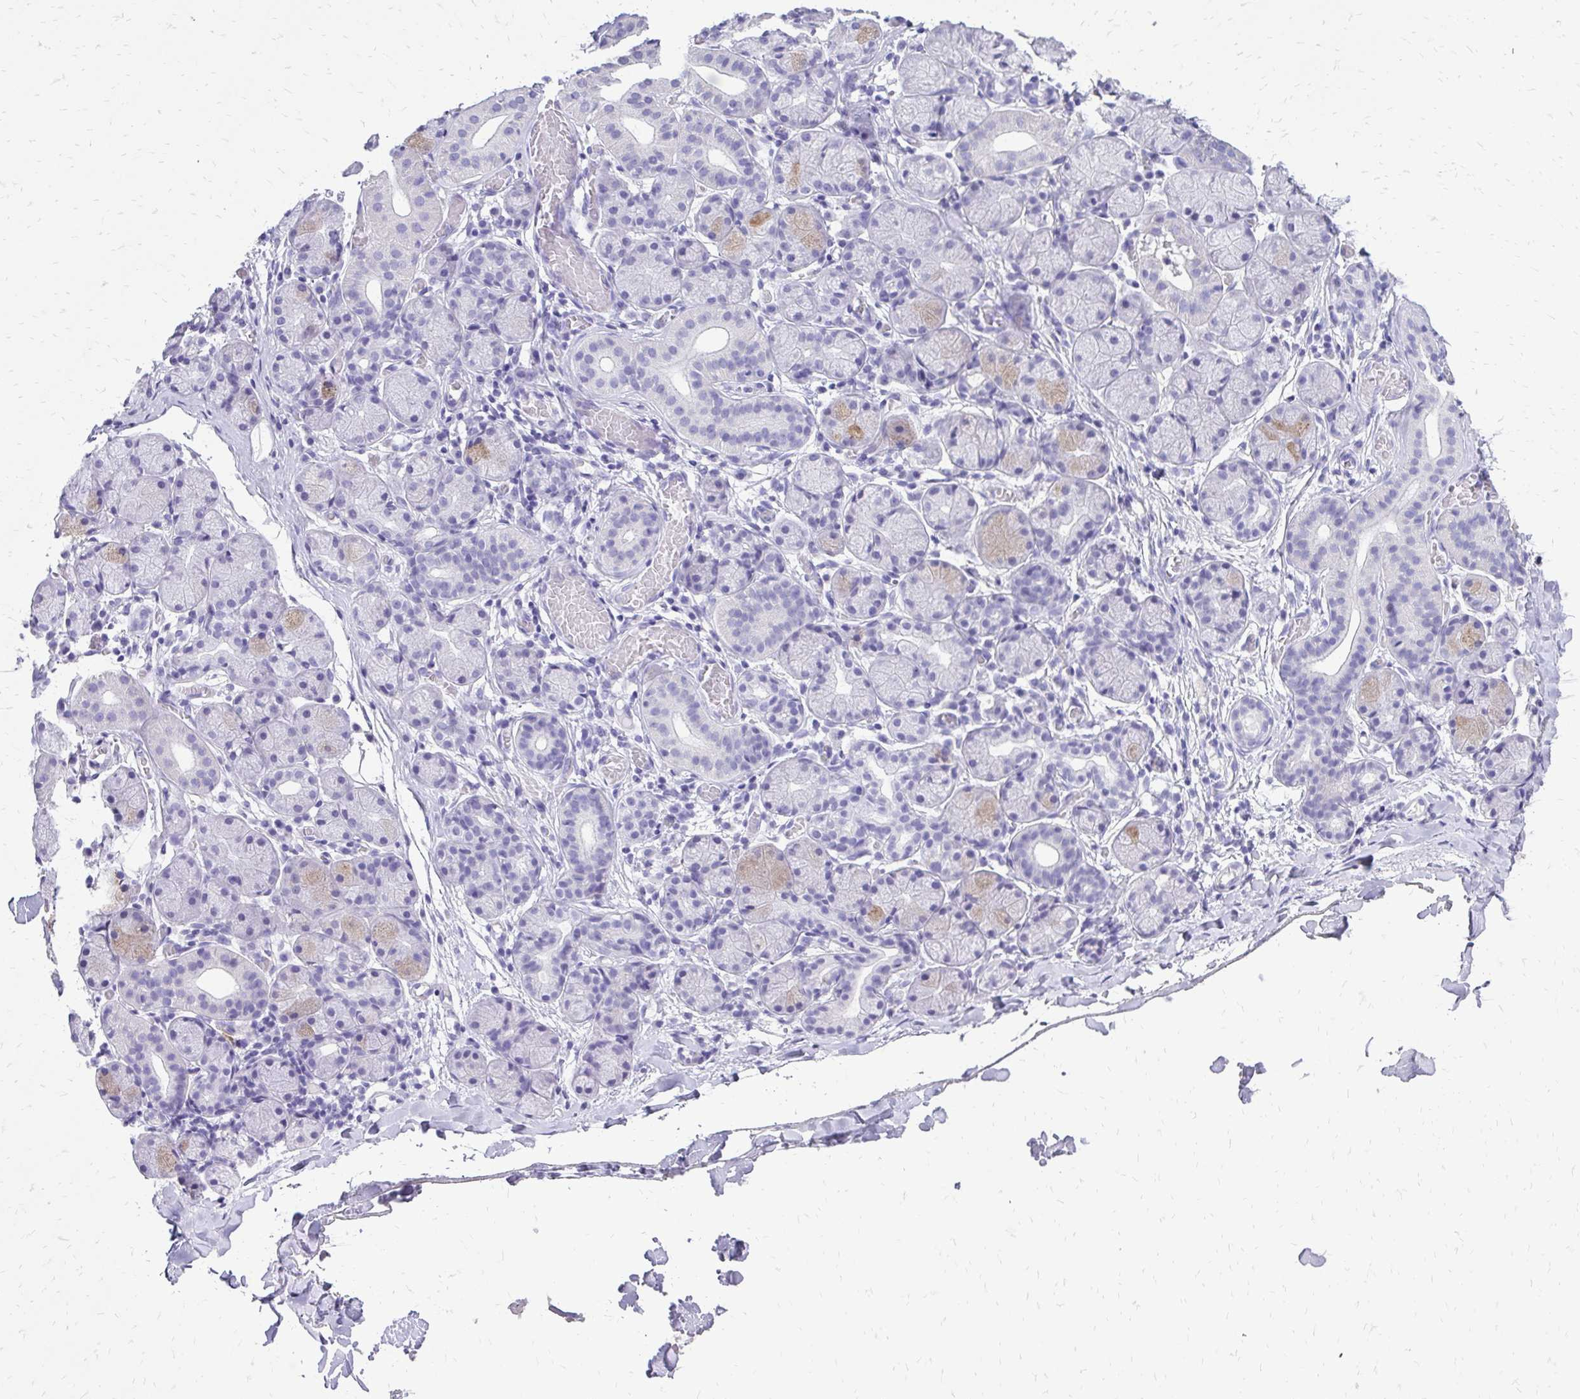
{"staining": {"intensity": "weak", "quantity": "<25%", "location": "cytoplasmic/membranous"}, "tissue": "salivary gland", "cell_type": "Glandular cells", "image_type": "normal", "snomed": [{"axis": "morphology", "description": "Normal tissue, NOS"}, {"axis": "topography", "description": "Salivary gland"}], "caption": "Normal salivary gland was stained to show a protein in brown. There is no significant staining in glandular cells.", "gene": "SLC32A1", "patient": {"sex": "female", "age": 24}}